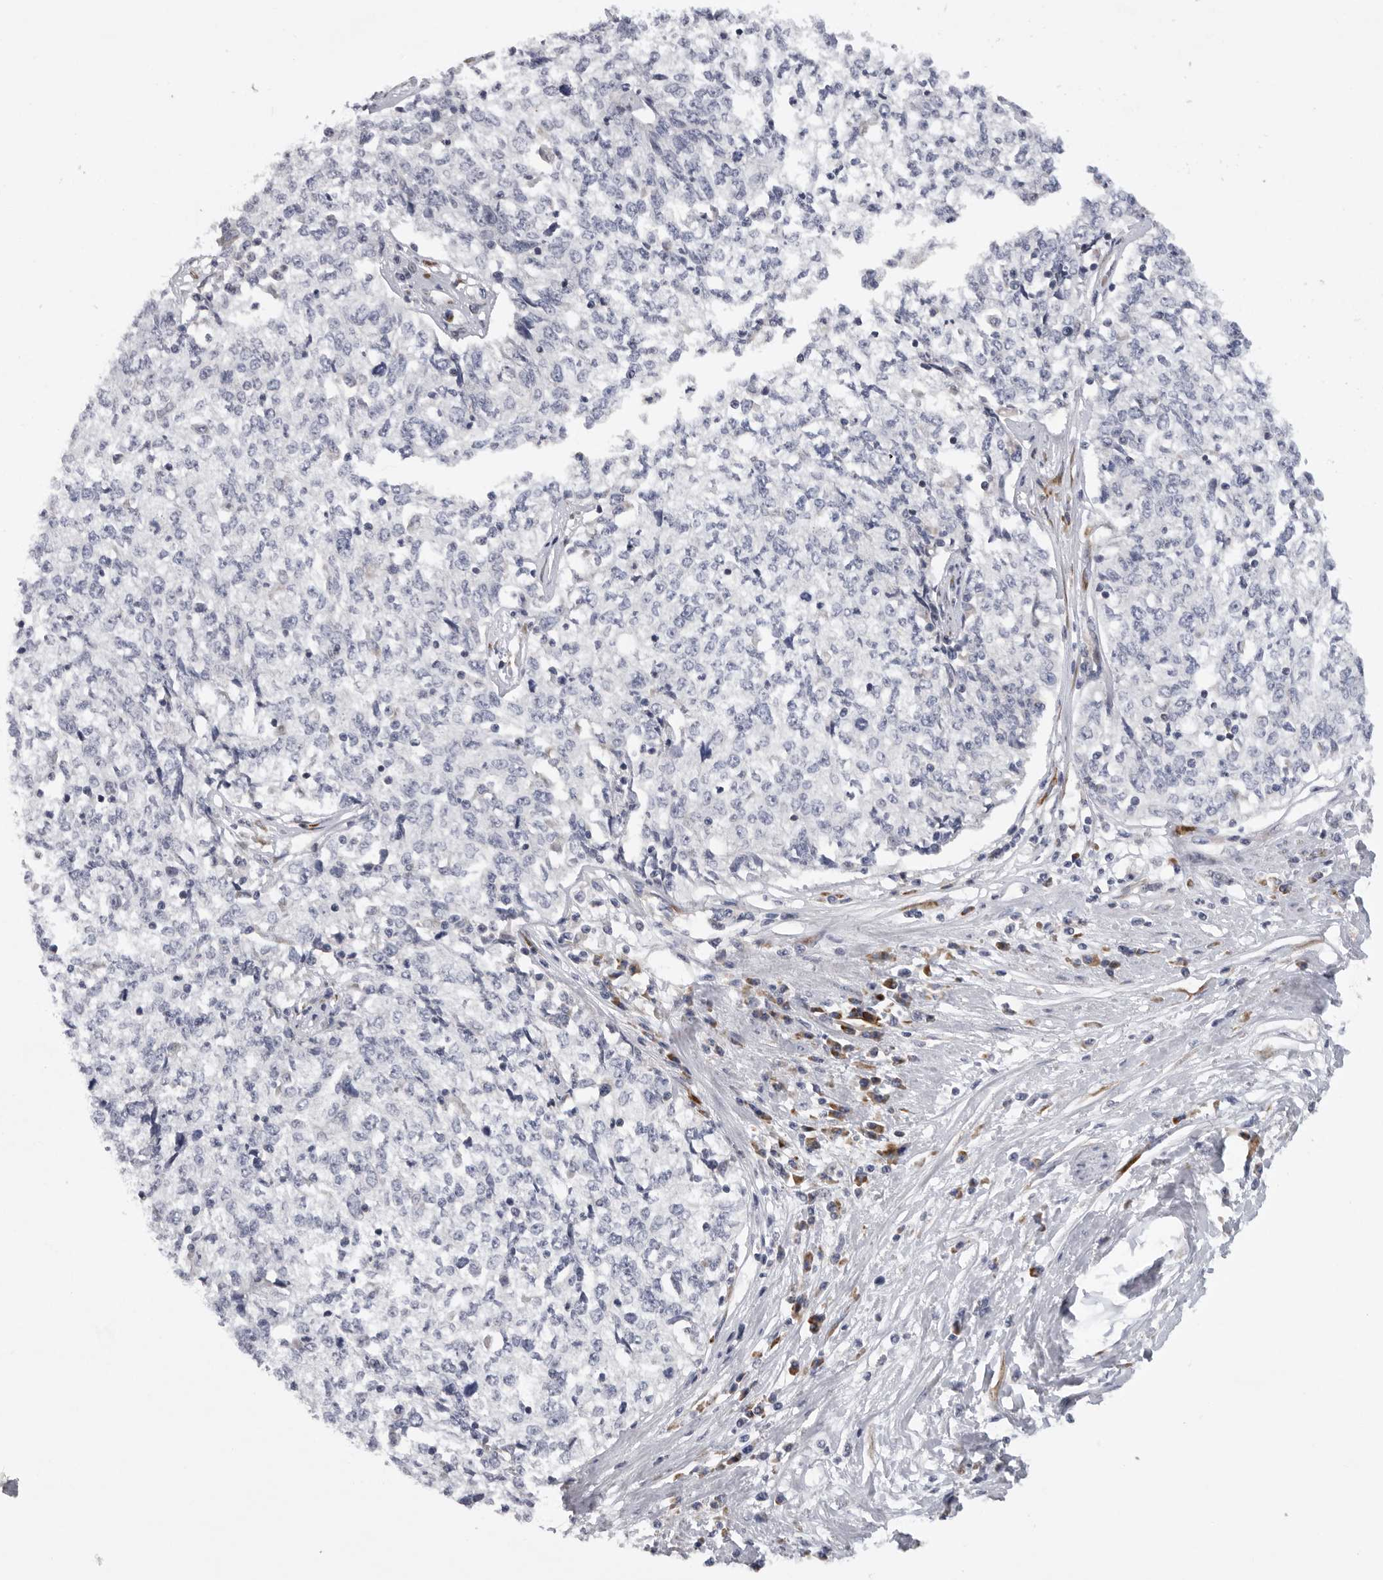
{"staining": {"intensity": "negative", "quantity": "none", "location": "none"}, "tissue": "cervical cancer", "cell_type": "Tumor cells", "image_type": "cancer", "snomed": [{"axis": "morphology", "description": "Squamous cell carcinoma, NOS"}, {"axis": "topography", "description": "Cervix"}], "caption": "A high-resolution micrograph shows immunohistochemistry staining of cervical squamous cell carcinoma, which shows no significant positivity in tumor cells.", "gene": "USP24", "patient": {"sex": "female", "age": 57}}